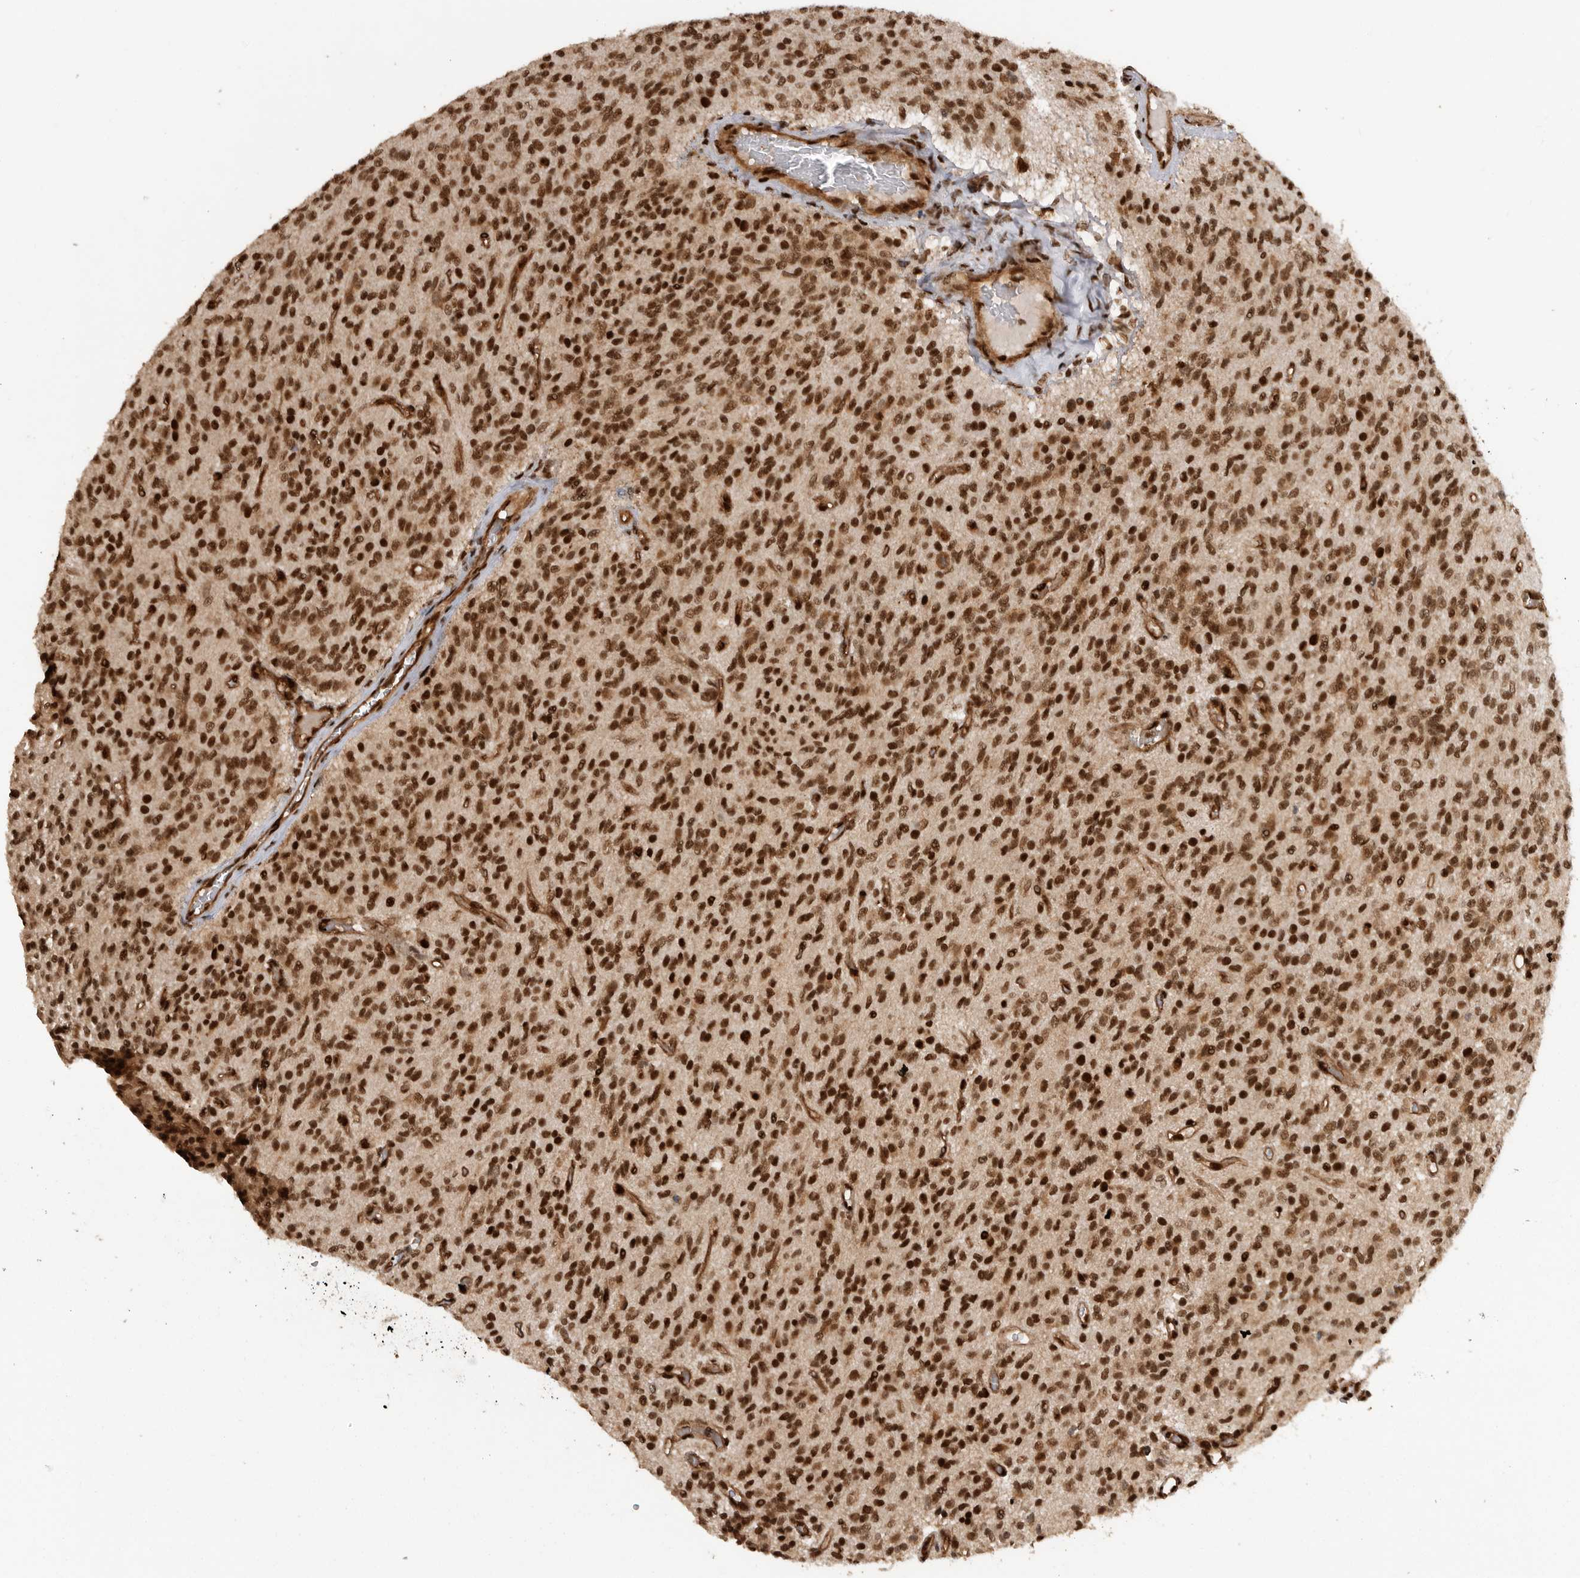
{"staining": {"intensity": "strong", "quantity": ">75%", "location": "nuclear"}, "tissue": "glioma", "cell_type": "Tumor cells", "image_type": "cancer", "snomed": [{"axis": "morphology", "description": "Glioma, malignant, High grade"}, {"axis": "topography", "description": "Brain"}], "caption": "Immunohistochemical staining of human glioma demonstrates strong nuclear protein expression in approximately >75% of tumor cells. (Brightfield microscopy of DAB IHC at high magnification).", "gene": "PPP1R8", "patient": {"sex": "male", "age": 34}}